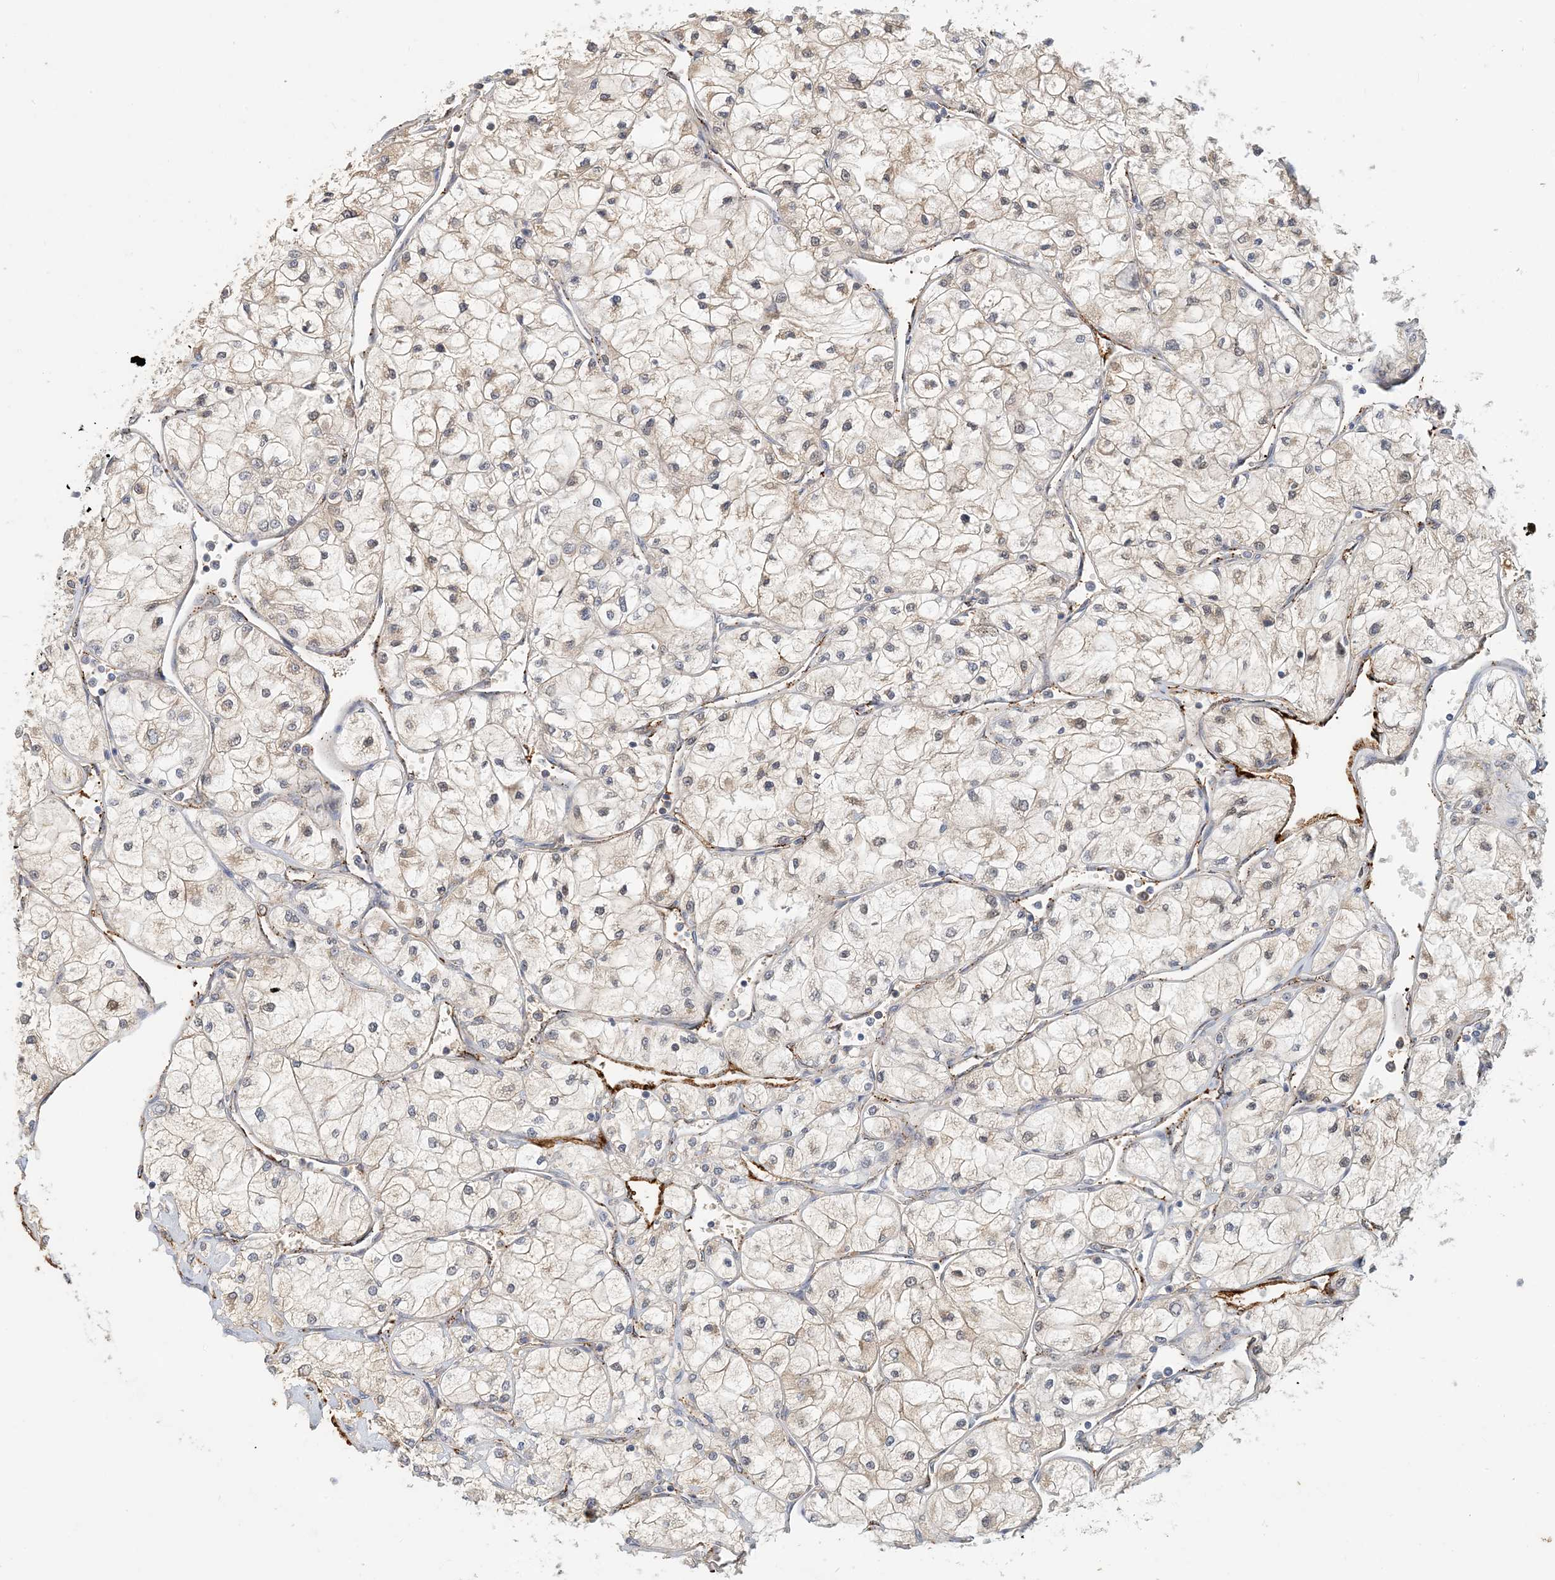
{"staining": {"intensity": "weak", "quantity": "25%-75%", "location": "cytoplasmic/membranous"}, "tissue": "renal cancer", "cell_type": "Tumor cells", "image_type": "cancer", "snomed": [{"axis": "morphology", "description": "Adenocarcinoma, NOS"}, {"axis": "topography", "description": "Kidney"}], "caption": "Renal cancer stained for a protein (brown) reveals weak cytoplasmic/membranous positive positivity in about 25%-75% of tumor cells.", "gene": "ZBTB3", "patient": {"sex": "male", "age": 80}}